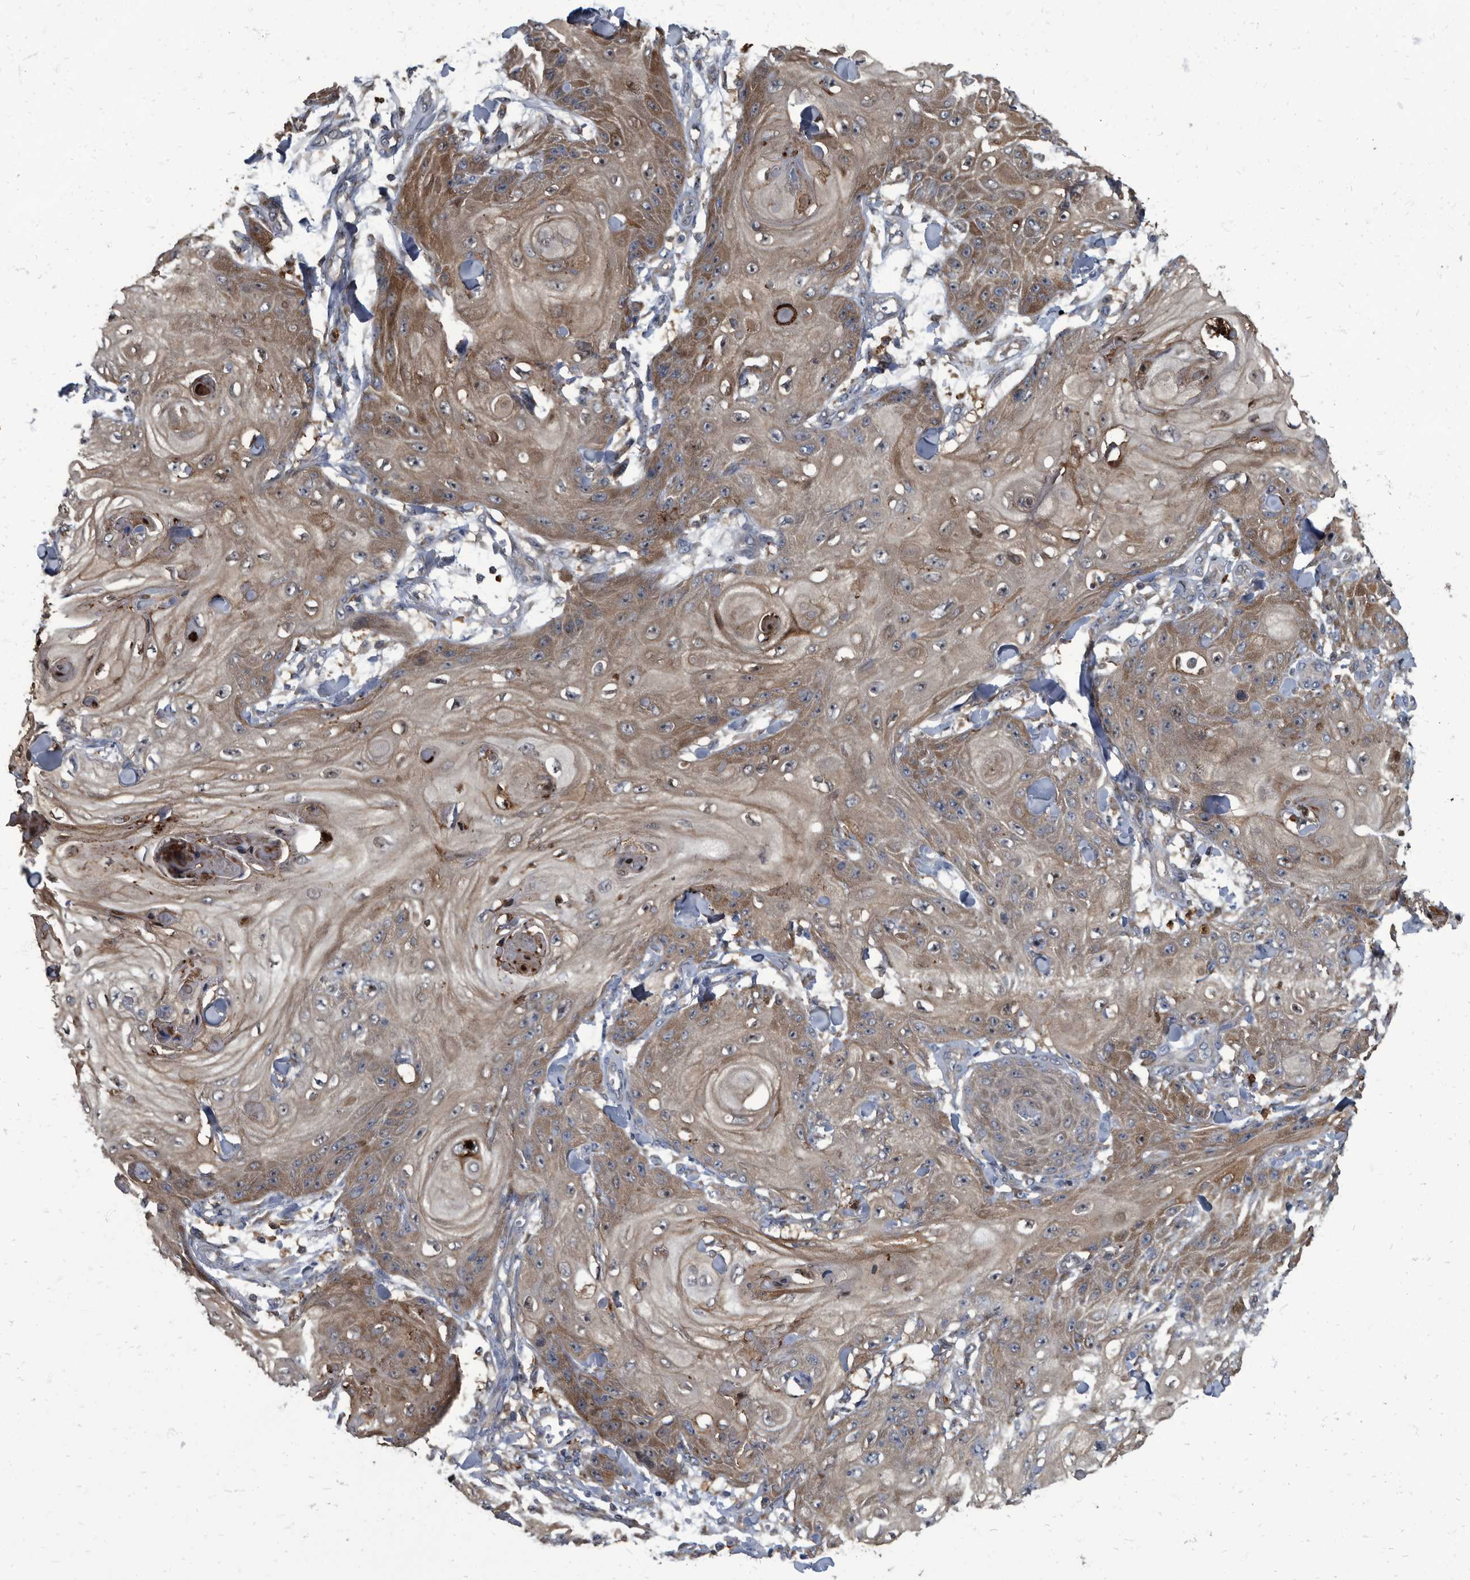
{"staining": {"intensity": "weak", "quantity": "25%-75%", "location": "cytoplasmic/membranous"}, "tissue": "skin cancer", "cell_type": "Tumor cells", "image_type": "cancer", "snomed": [{"axis": "morphology", "description": "Squamous cell carcinoma, NOS"}, {"axis": "topography", "description": "Skin"}], "caption": "Skin cancer was stained to show a protein in brown. There is low levels of weak cytoplasmic/membranous staining in approximately 25%-75% of tumor cells. (DAB IHC with brightfield microscopy, high magnification).", "gene": "CDV3", "patient": {"sex": "male", "age": 74}}